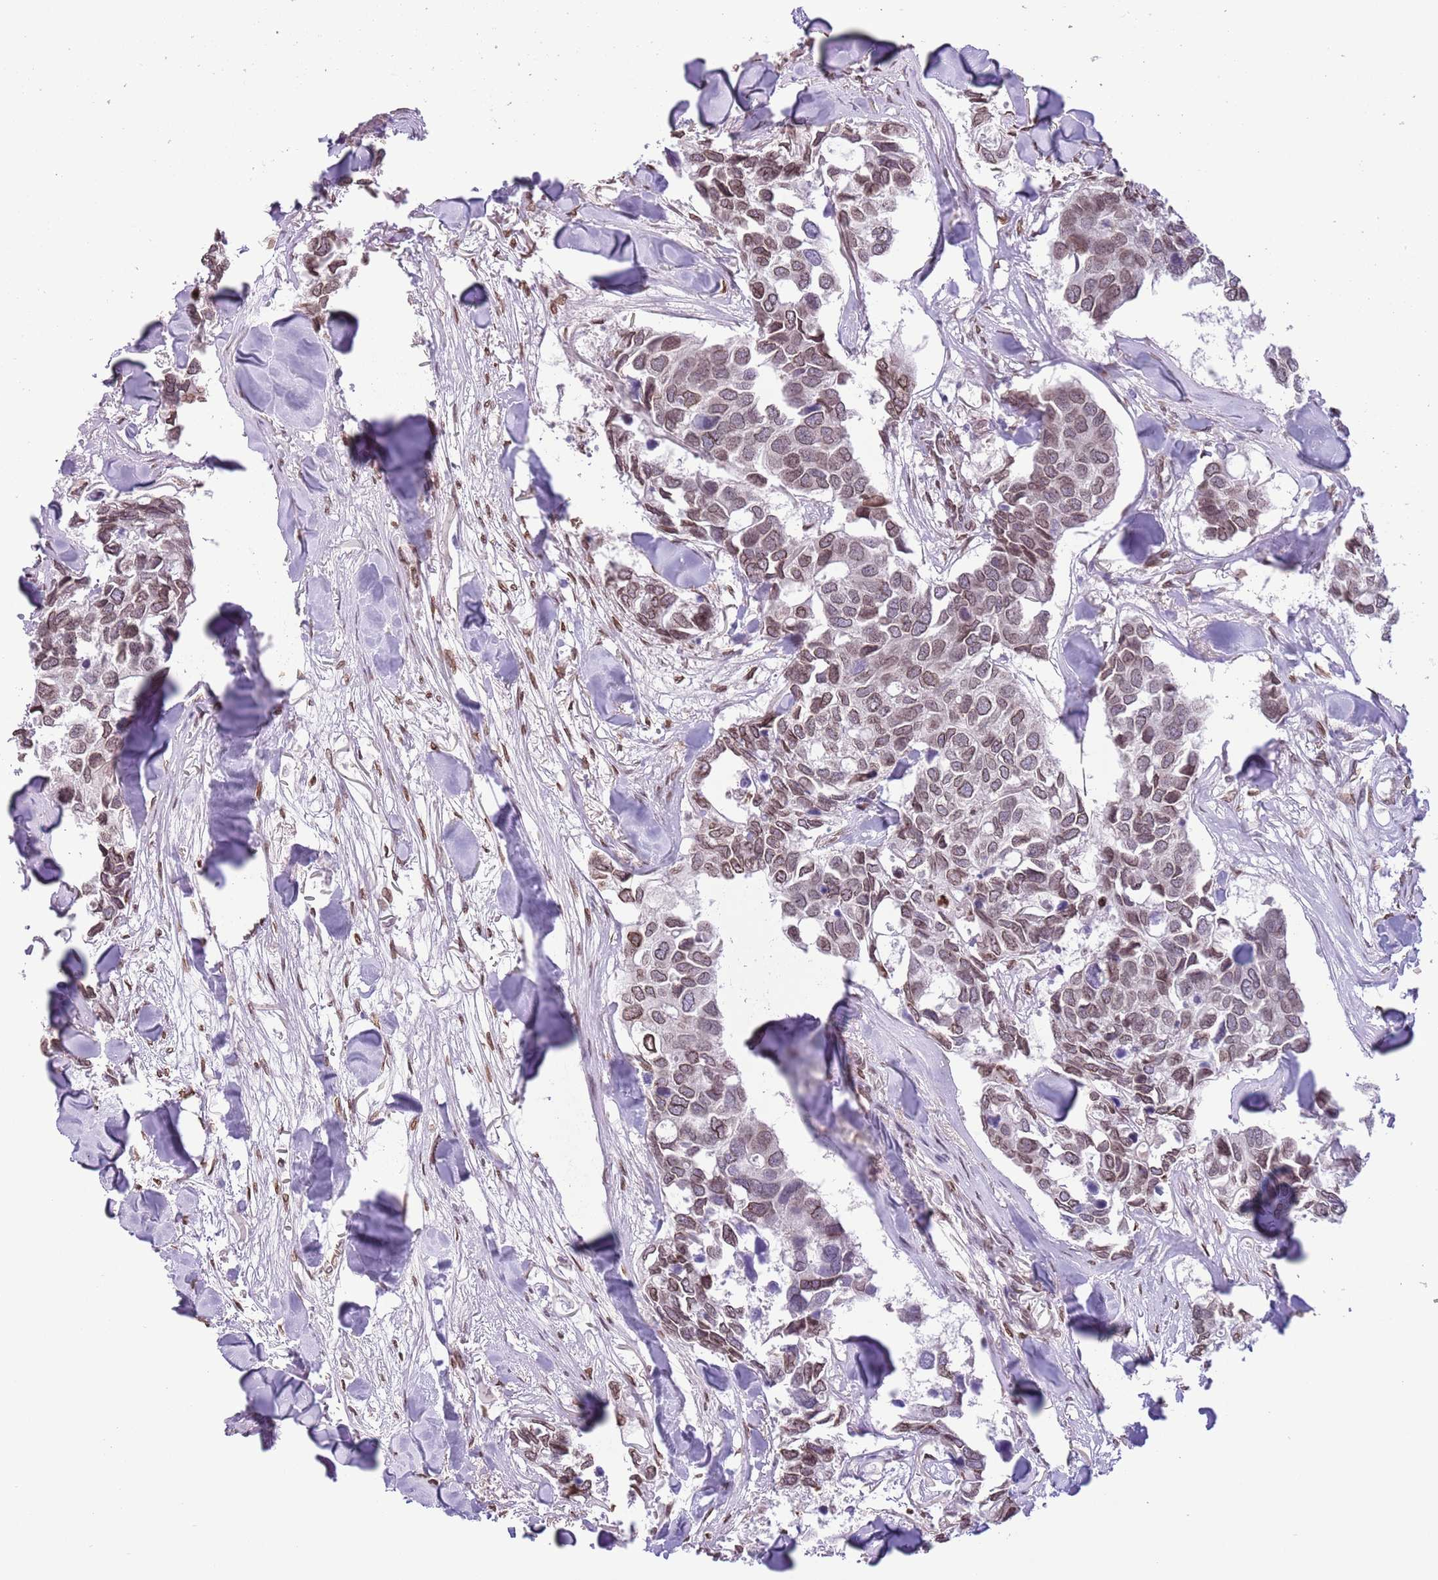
{"staining": {"intensity": "weak", "quantity": ">75%", "location": "cytoplasmic/membranous,nuclear"}, "tissue": "breast cancer", "cell_type": "Tumor cells", "image_type": "cancer", "snomed": [{"axis": "morphology", "description": "Duct carcinoma"}, {"axis": "topography", "description": "Breast"}], "caption": "The micrograph displays staining of breast invasive ductal carcinoma, revealing weak cytoplasmic/membranous and nuclear protein expression (brown color) within tumor cells.", "gene": "ZGLP1", "patient": {"sex": "female", "age": 83}}